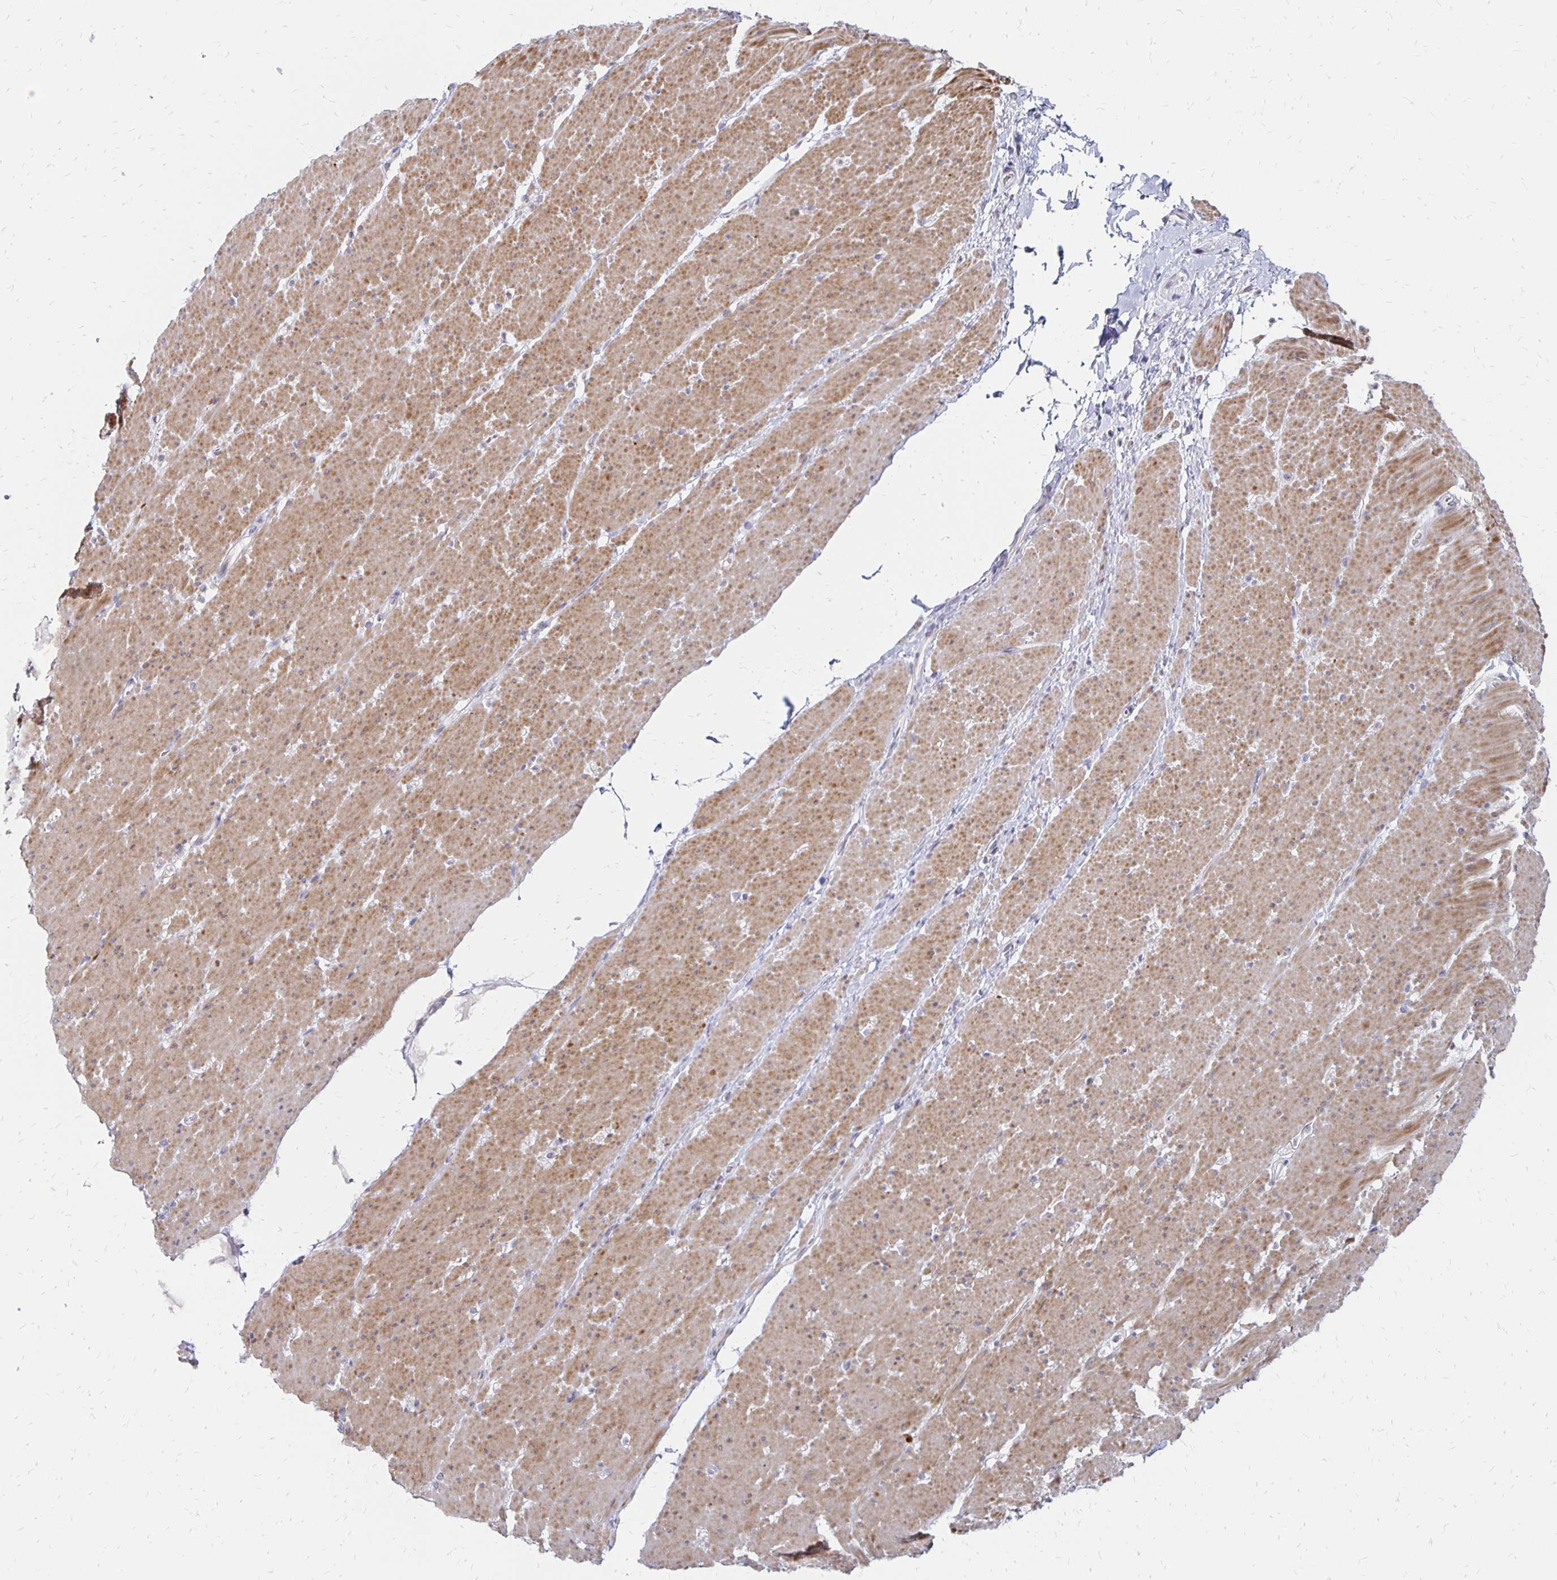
{"staining": {"intensity": "moderate", "quantity": ">75%", "location": "cytoplasmic/membranous"}, "tissue": "smooth muscle", "cell_type": "Smooth muscle cells", "image_type": "normal", "snomed": [{"axis": "morphology", "description": "Normal tissue, NOS"}, {"axis": "topography", "description": "Smooth muscle"}, {"axis": "topography", "description": "Rectum"}], "caption": "Protein staining of benign smooth muscle reveals moderate cytoplasmic/membranous positivity in about >75% of smooth muscle cells.", "gene": "ATOSB", "patient": {"sex": "male", "age": 53}}